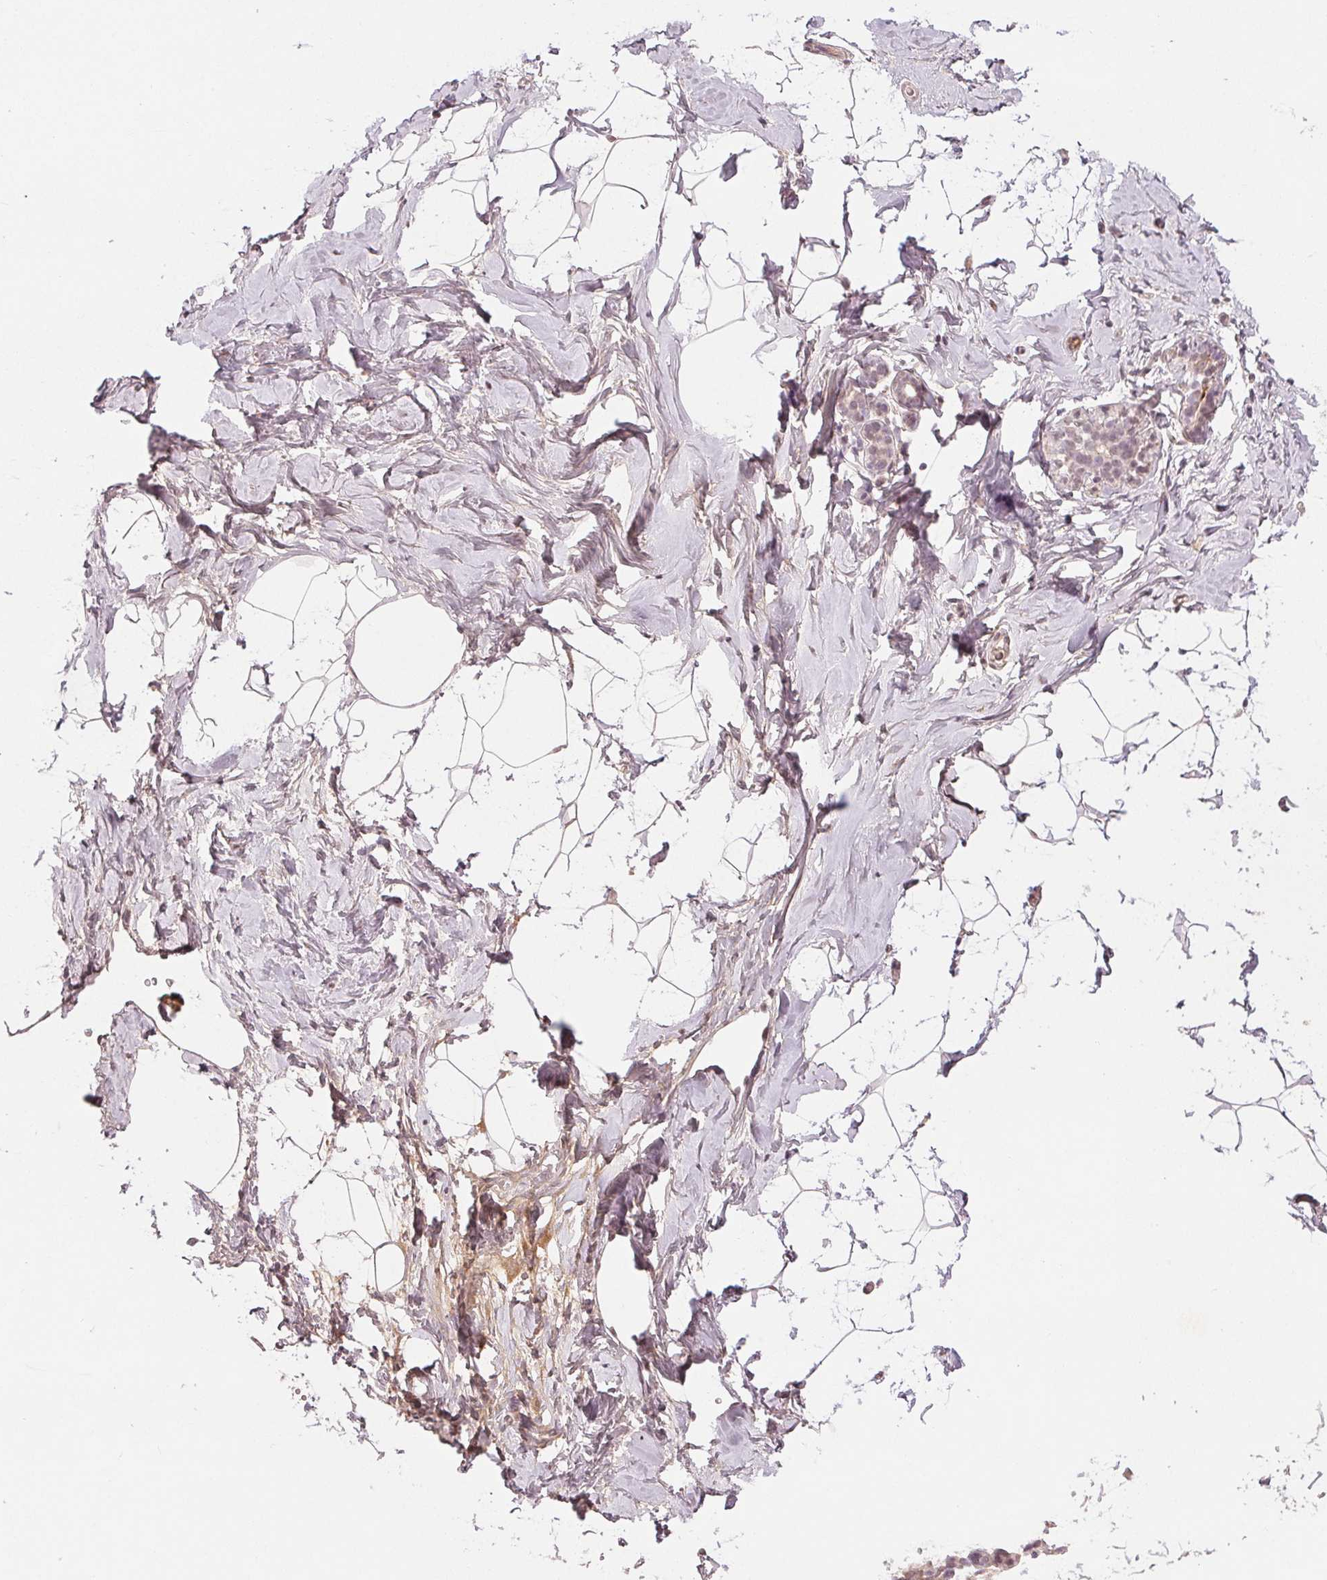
{"staining": {"intensity": "negative", "quantity": "none", "location": "none"}, "tissue": "breast", "cell_type": "Adipocytes", "image_type": "normal", "snomed": [{"axis": "morphology", "description": "Normal tissue, NOS"}, {"axis": "topography", "description": "Breast"}], "caption": "Breast stained for a protein using immunohistochemistry (IHC) displays no positivity adipocytes.", "gene": "TUB", "patient": {"sex": "female", "age": 32}}